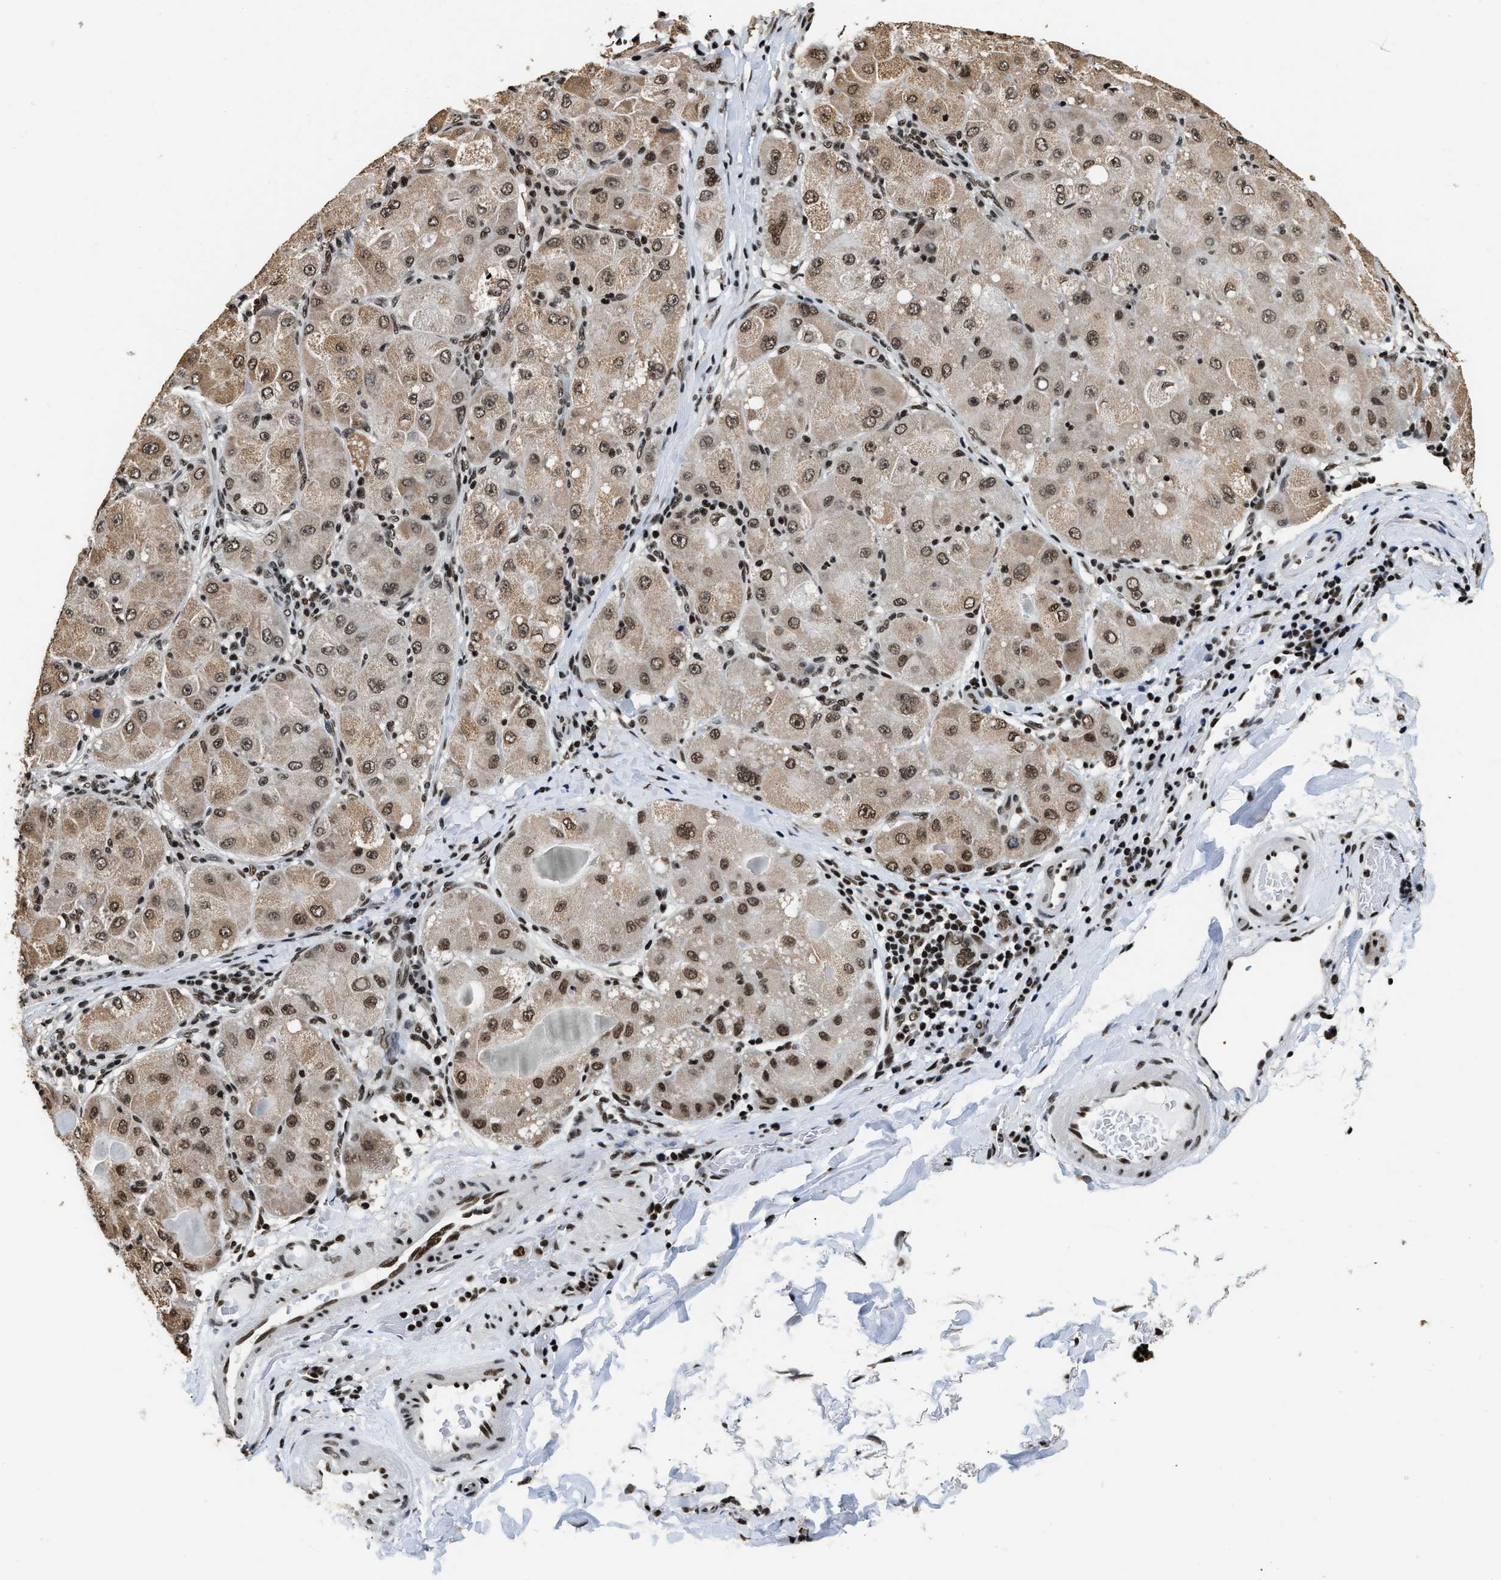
{"staining": {"intensity": "moderate", "quantity": ">75%", "location": "cytoplasmic/membranous,nuclear"}, "tissue": "liver cancer", "cell_type": "Tumor cells", "image_type": "cancer", "snomed": [{"axis": "morphology", "description": "Carcinoma, Hepatocellular, NOS"}, {"axis": "topography", "description": "Liver"}], "caption": "IHC staining of liver hepatocellular carcinoma, which shows medium levels of moderate cytoplasmic/membranous and nuclear expression in approximately >75% of tumor cells indicating moderate cytoplasmic/membranous and nuclear protein expression. The staining was performed using DAB (brown) for protein detection and nuclei were counterstained in hematoxylin (blue).", "gene": "RAD21", "patient": {"sex": "male", "age": 80}}